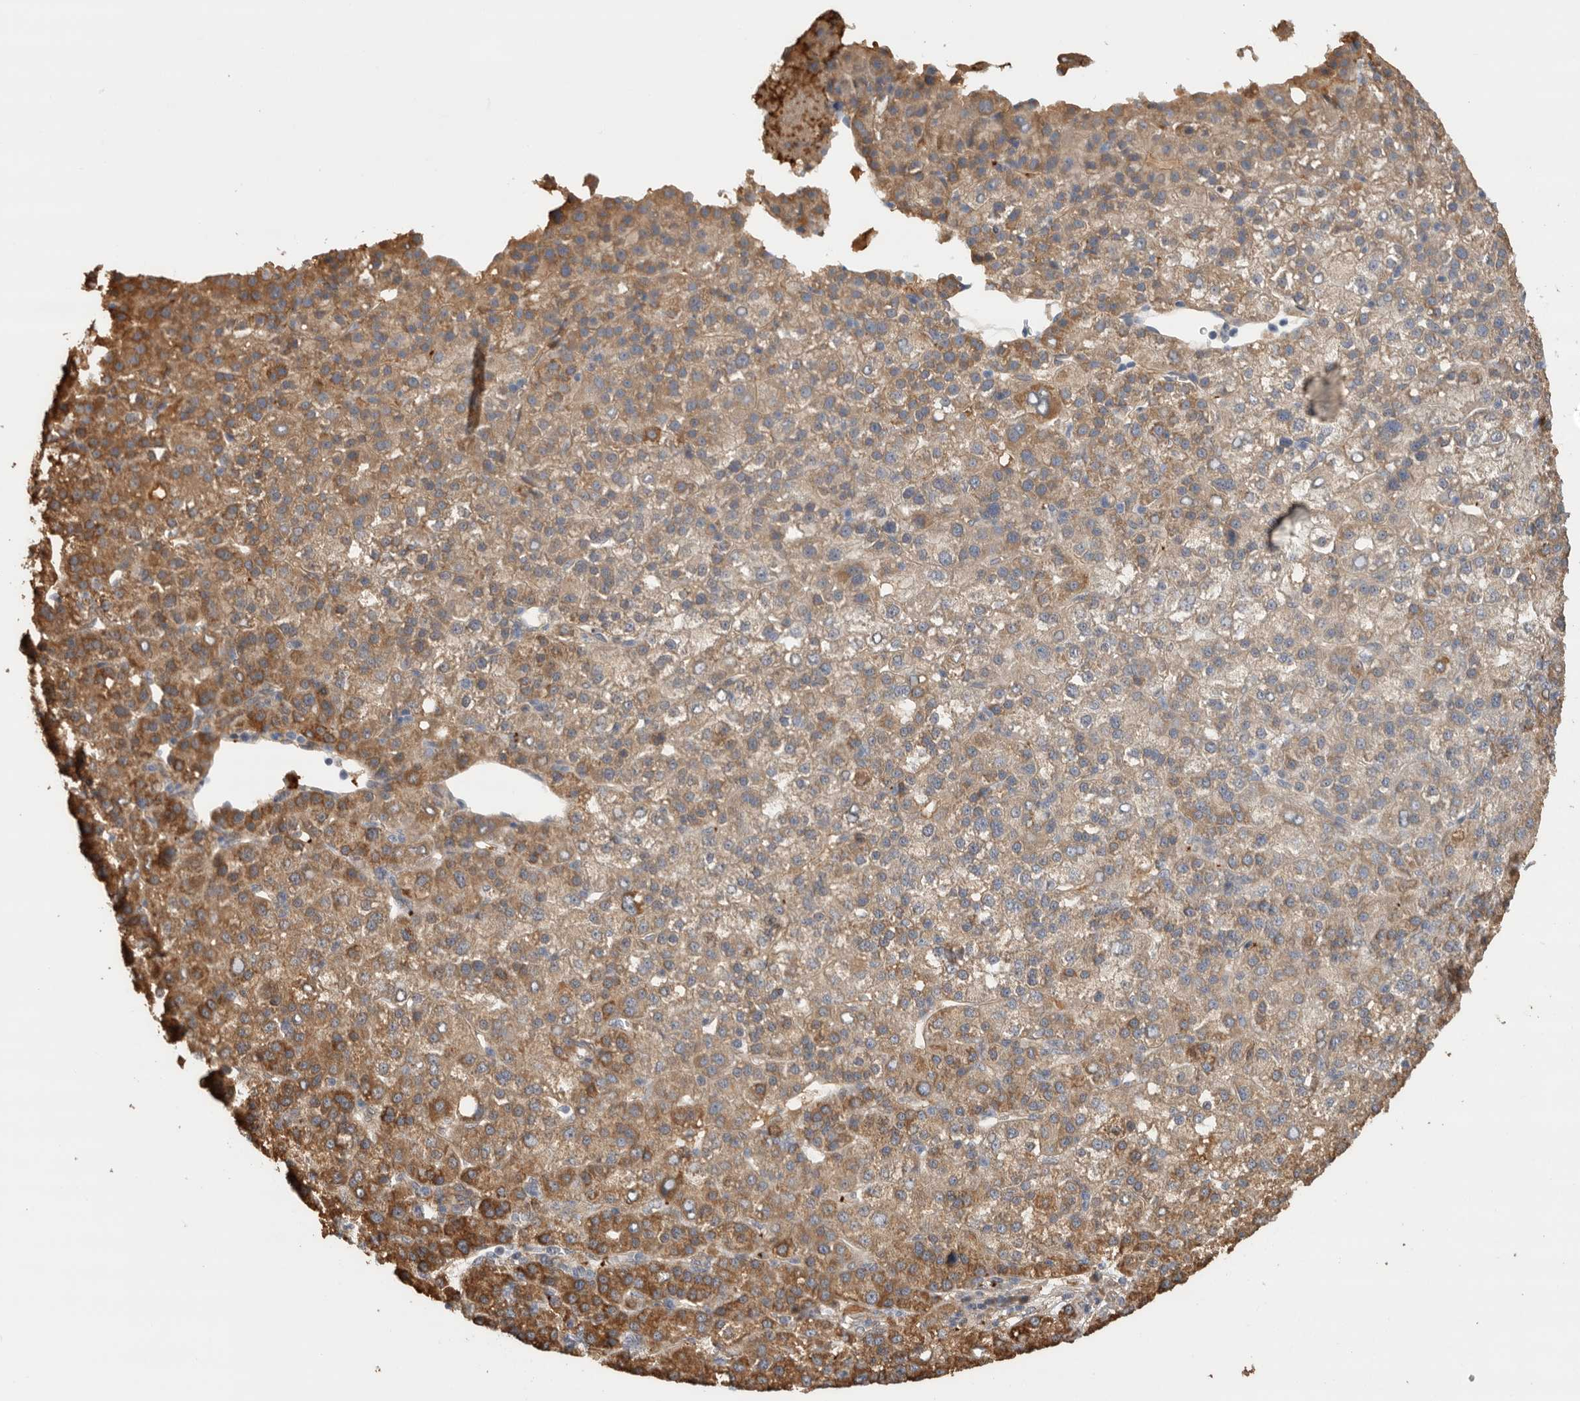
{"staining": {"intensity": "moderate", "quantity": ">75%", "location": "cytoplasmic/membranous"}, "tissue": "liver cancer", "cell_type": "Tumor cells", "image_type": "cancer", "snomed": [{"axis": "morphology", "description": "Carcinoma, Hepatocellular, NOS"}, {"axis": "topography", "description": "Liver"}], "caption": "IHC of liver cancer displays medium levels of moderate cytoplasmic/membranous positivity in approximately >75% of tumor cells.", "gene": "CDC42BPB", "patient": {"sex": "female", "age": 58}}